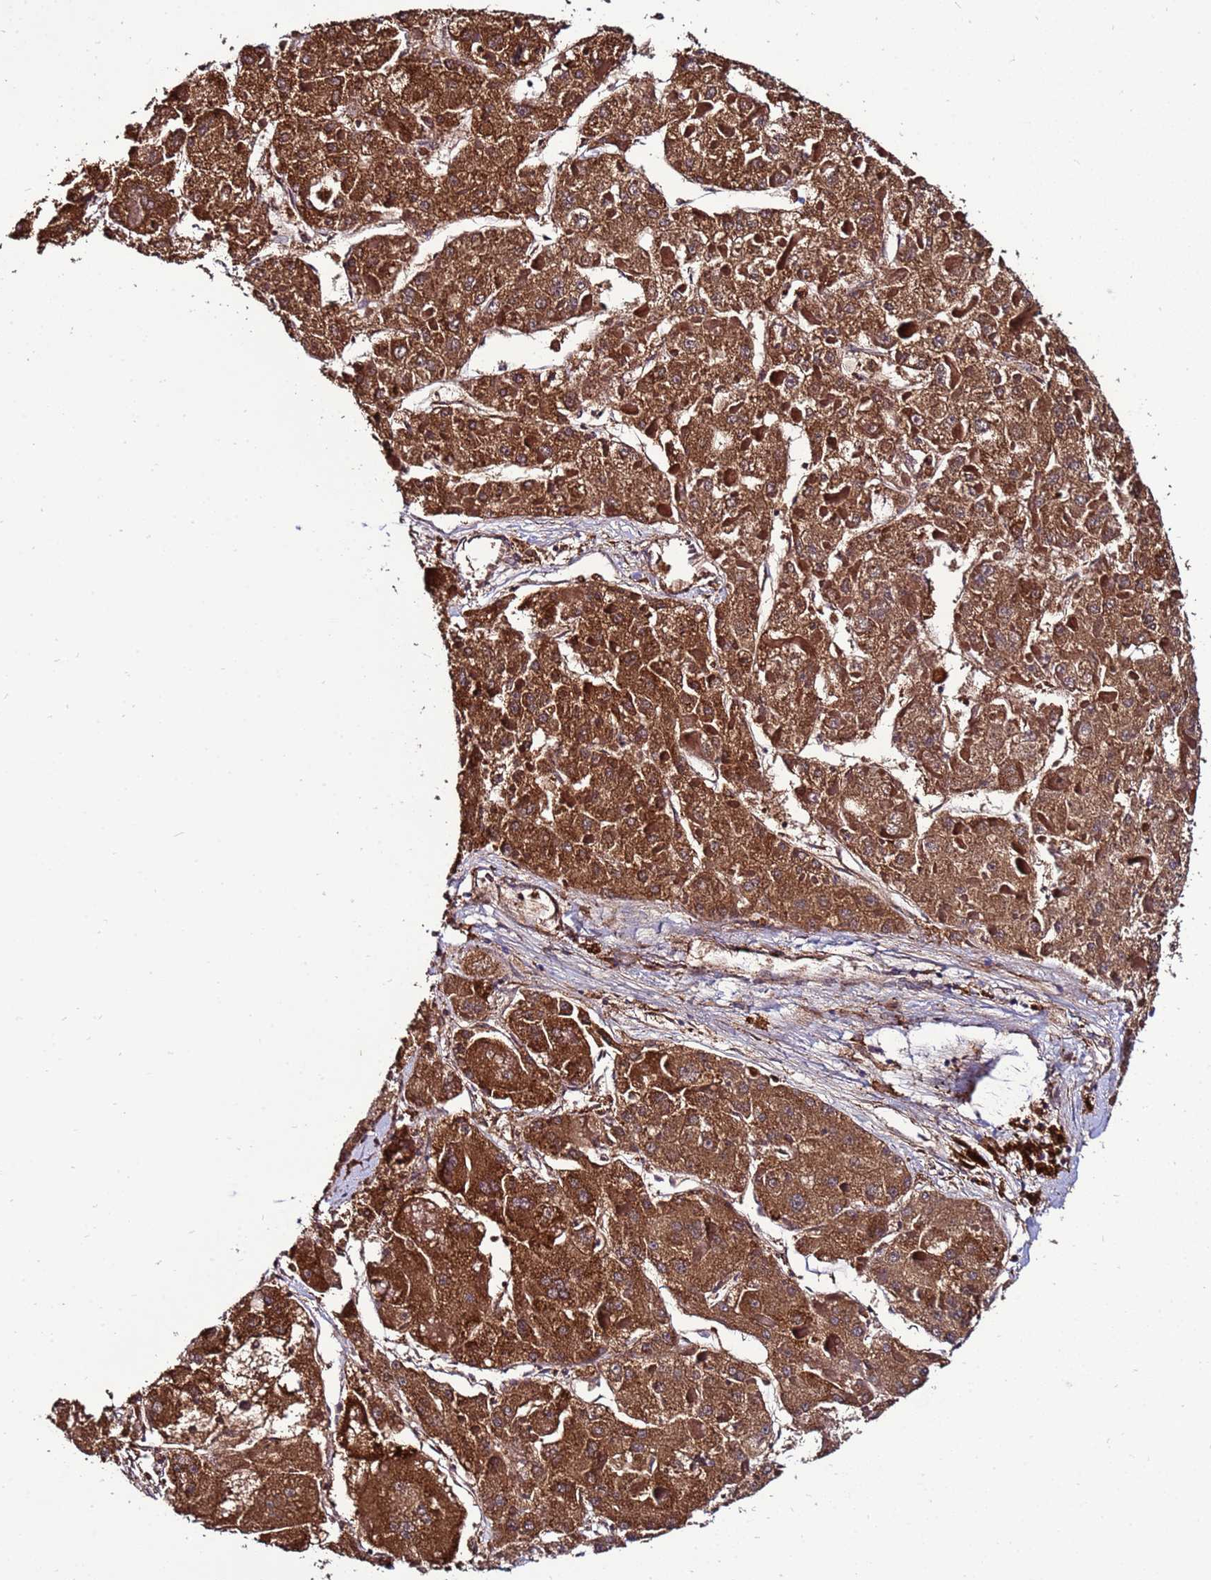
{"staining": {"intensity": "strong", "quantity": ">75%", "location": "cytoplasmic/membranous"}, "tissue": "liver cancer", "cell_type": "Tumor cells", "image_type": "cancer", "snomed": [{"axis": "morphology", "description": "Carcinoma, Hepatocellular, NOS"}, {"axis": "topography", "description": "Liver"}], "caption": "A brown stain labels strong cytoplasmic/membranous positivity of a protein in liver hepatocellular carcinoma tumor cells.", "gene": "ANTKMT", "patient": {"sex": "female", "age": 73}}